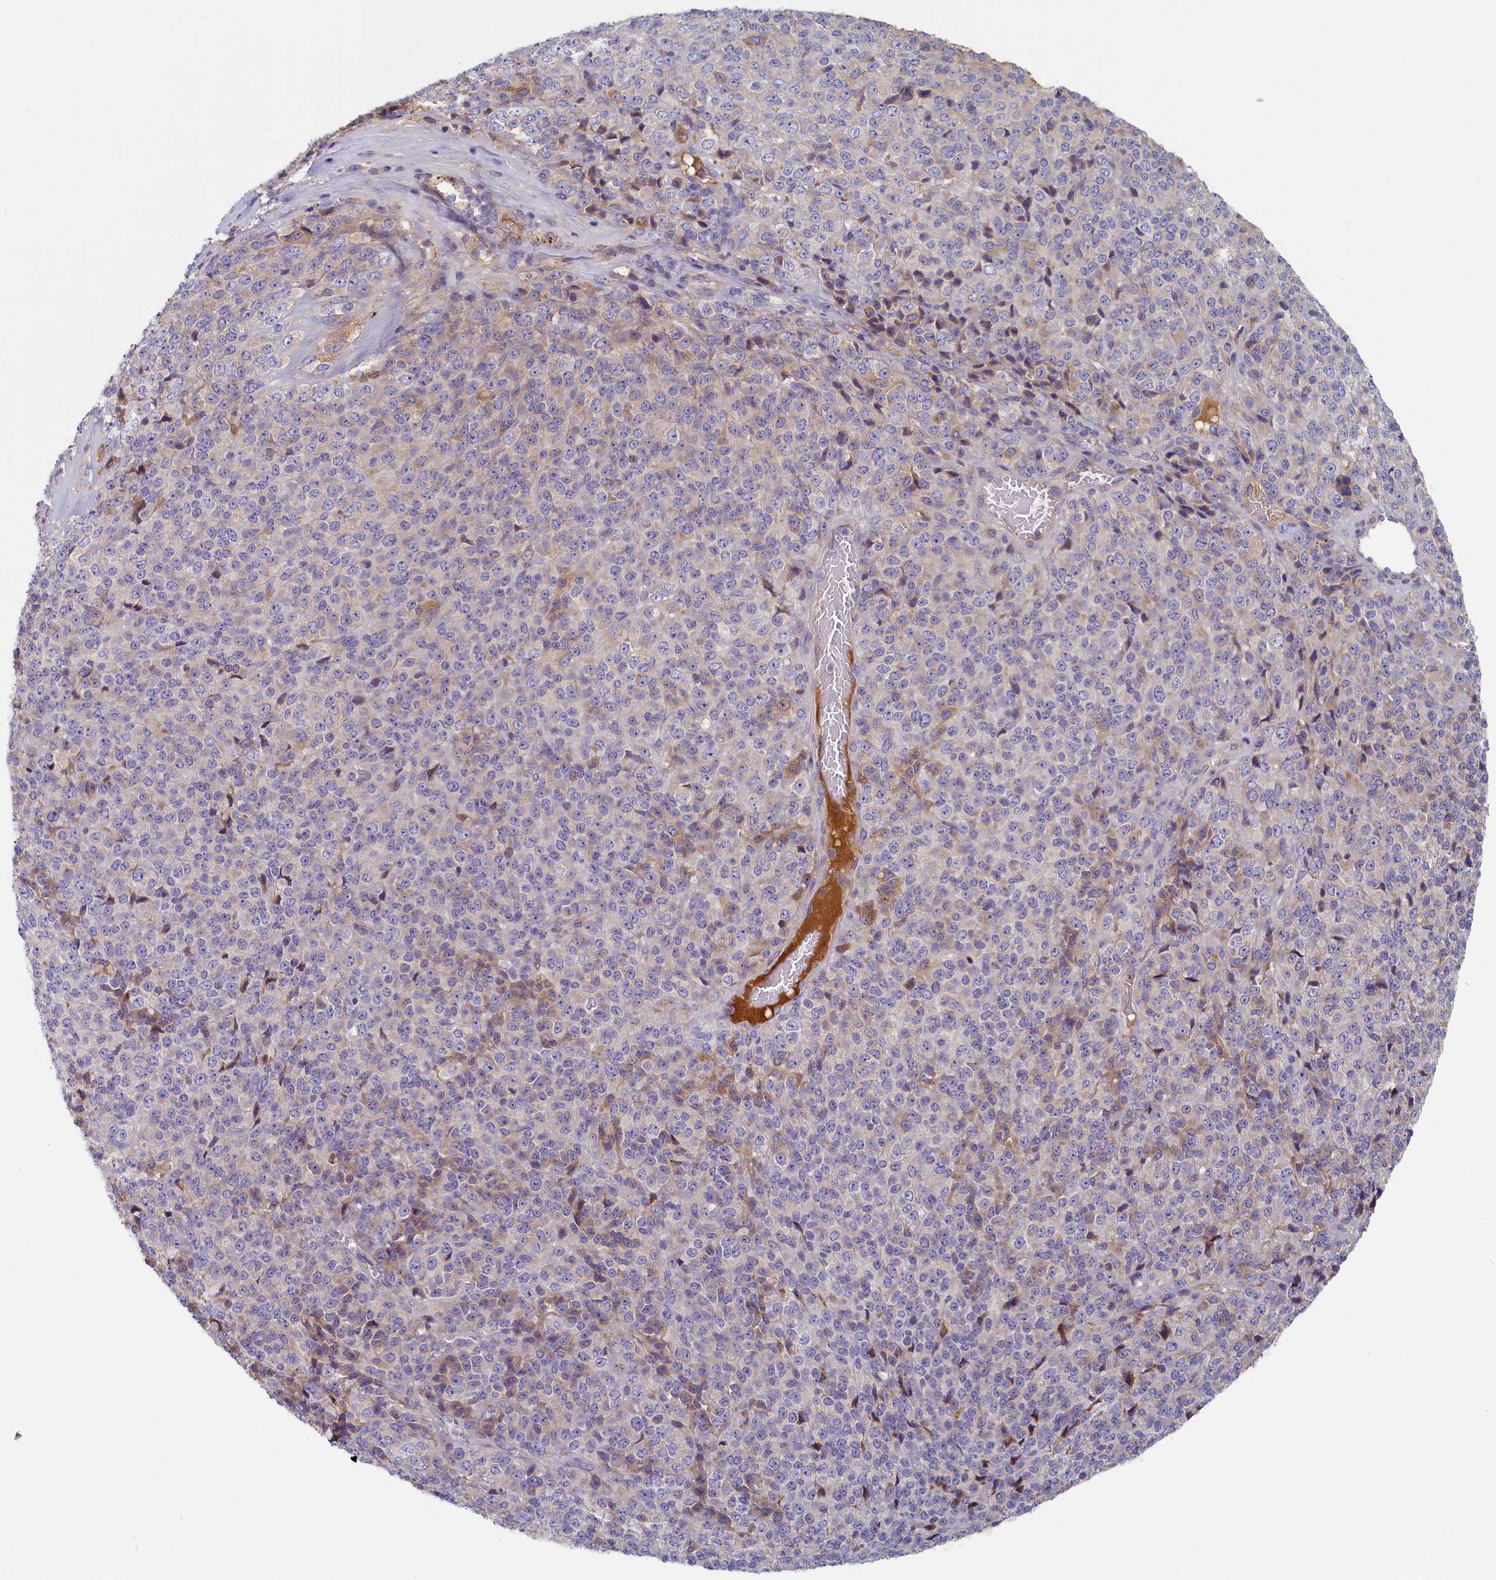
{"staining": {"intensity": "negative", "quantity": "none", "location": "none"}, "tissue": "melanoma", "cell_type": "Tumor cells", "image_type": "cancer", "snomed": [{"axis": "morphology", "description": "Malignant melanoma, Metastatic site"}, {"axis": "topography", "description": "Brain"}], "caption": "Immunohistochemistry of human malignant melanoma (metastatic site) displays no staining in tumor cells.", "gene": "STX16", "patient": {"sex": "female", "age": 56}}